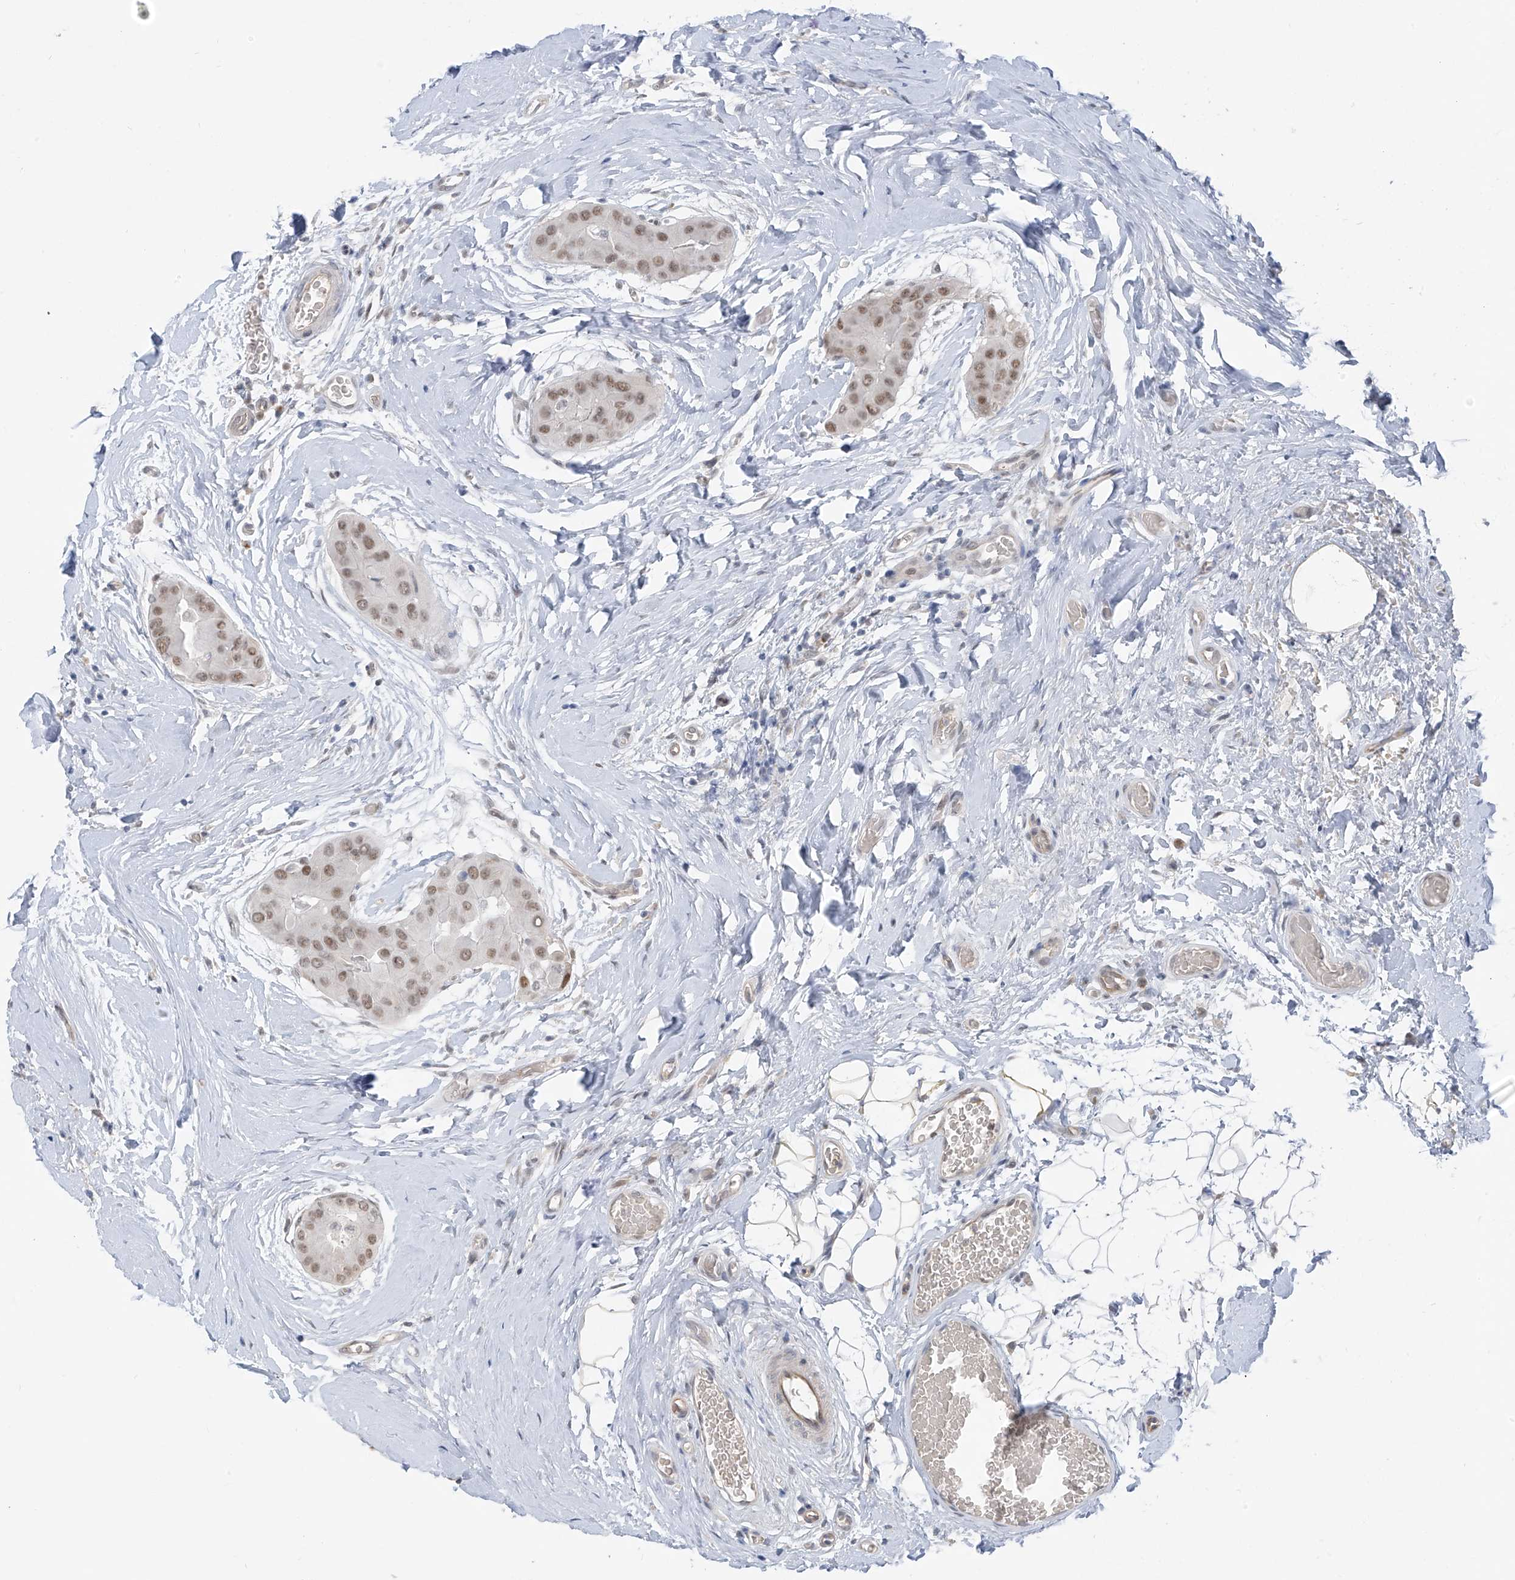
{"staining": {"intensity": "moderate", "quantity": ">75%", "location": "nuclear"}, "tissue": "thyroid cancer", "cell_type": "Tumor cells", "image_type": "cancer", "snomed": [{"axis": "morphology", "description": "Papillary adenocarcinoma, NOS"}, {"axis": "topography", "description": "Thyroid gland"}], "caption": "Thyroid cancer was stained to show a protein in brown. There is medium levels of moderate nuclear staining in about >75% of tumor cells. (Stains: DAB in brown, nuclei in blue, Microscopy: brightfield microscopy at high magnification).", "gene": "MCM9", "patient": {"sex": "male", "age": 33}}